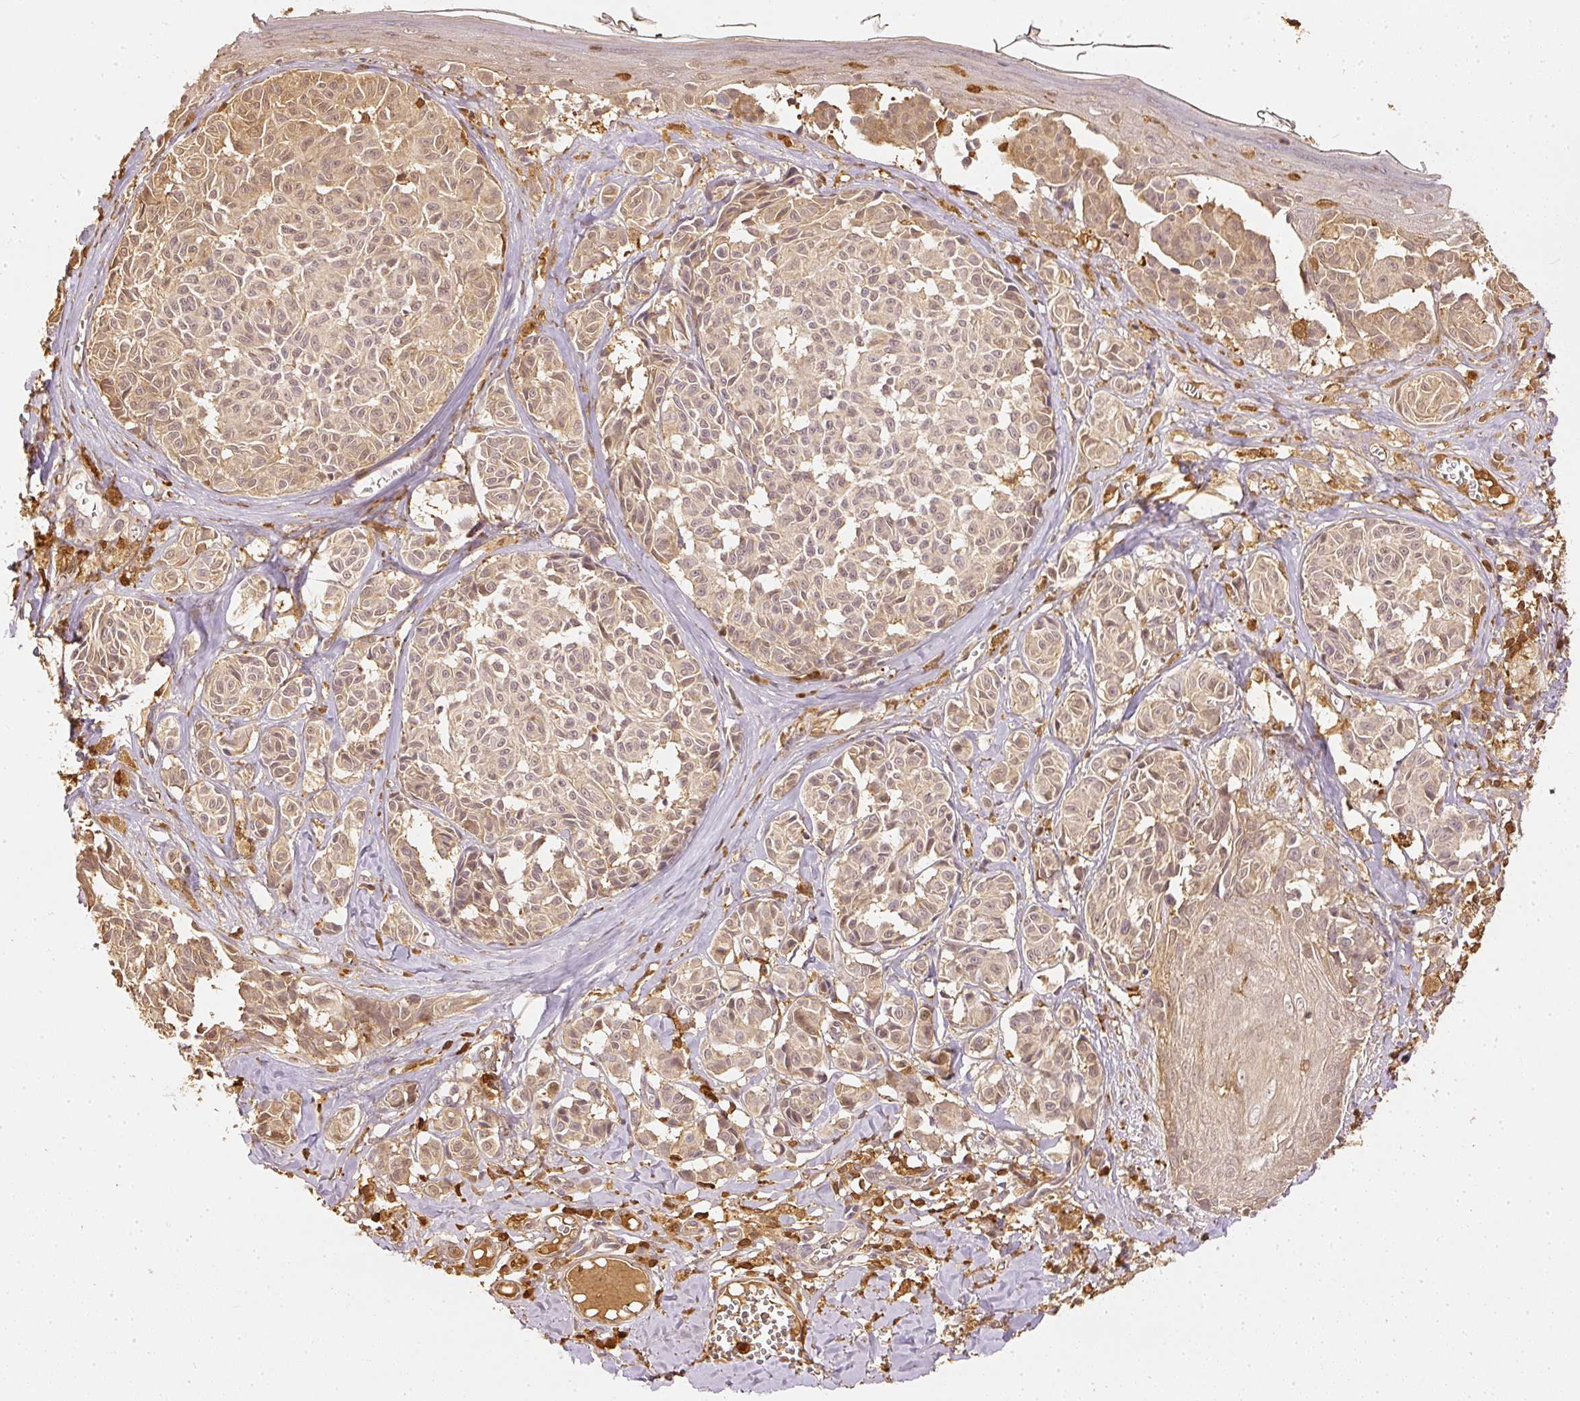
{"staining": {"intensity": "weak", "quantity": ">75%", "location": "cytoplasmic/membranous"}, "tissue": "melanoma", "cell_type": "Tumor cells", "image_type": "cancer", "snomed": [{"axis": "morphology", "description": "Malignant melanoma, NOS"}, {"axis": "topography", "description": "Skin"}], "caption": "Approximately >75% of tumor cells in malignant melanoma display weak cytoplasmic/membranous protein expression as visualized by brown immunohistochemical staining.", "gene": "PFN1", "patient": {"sex": "female", "age": 43}}